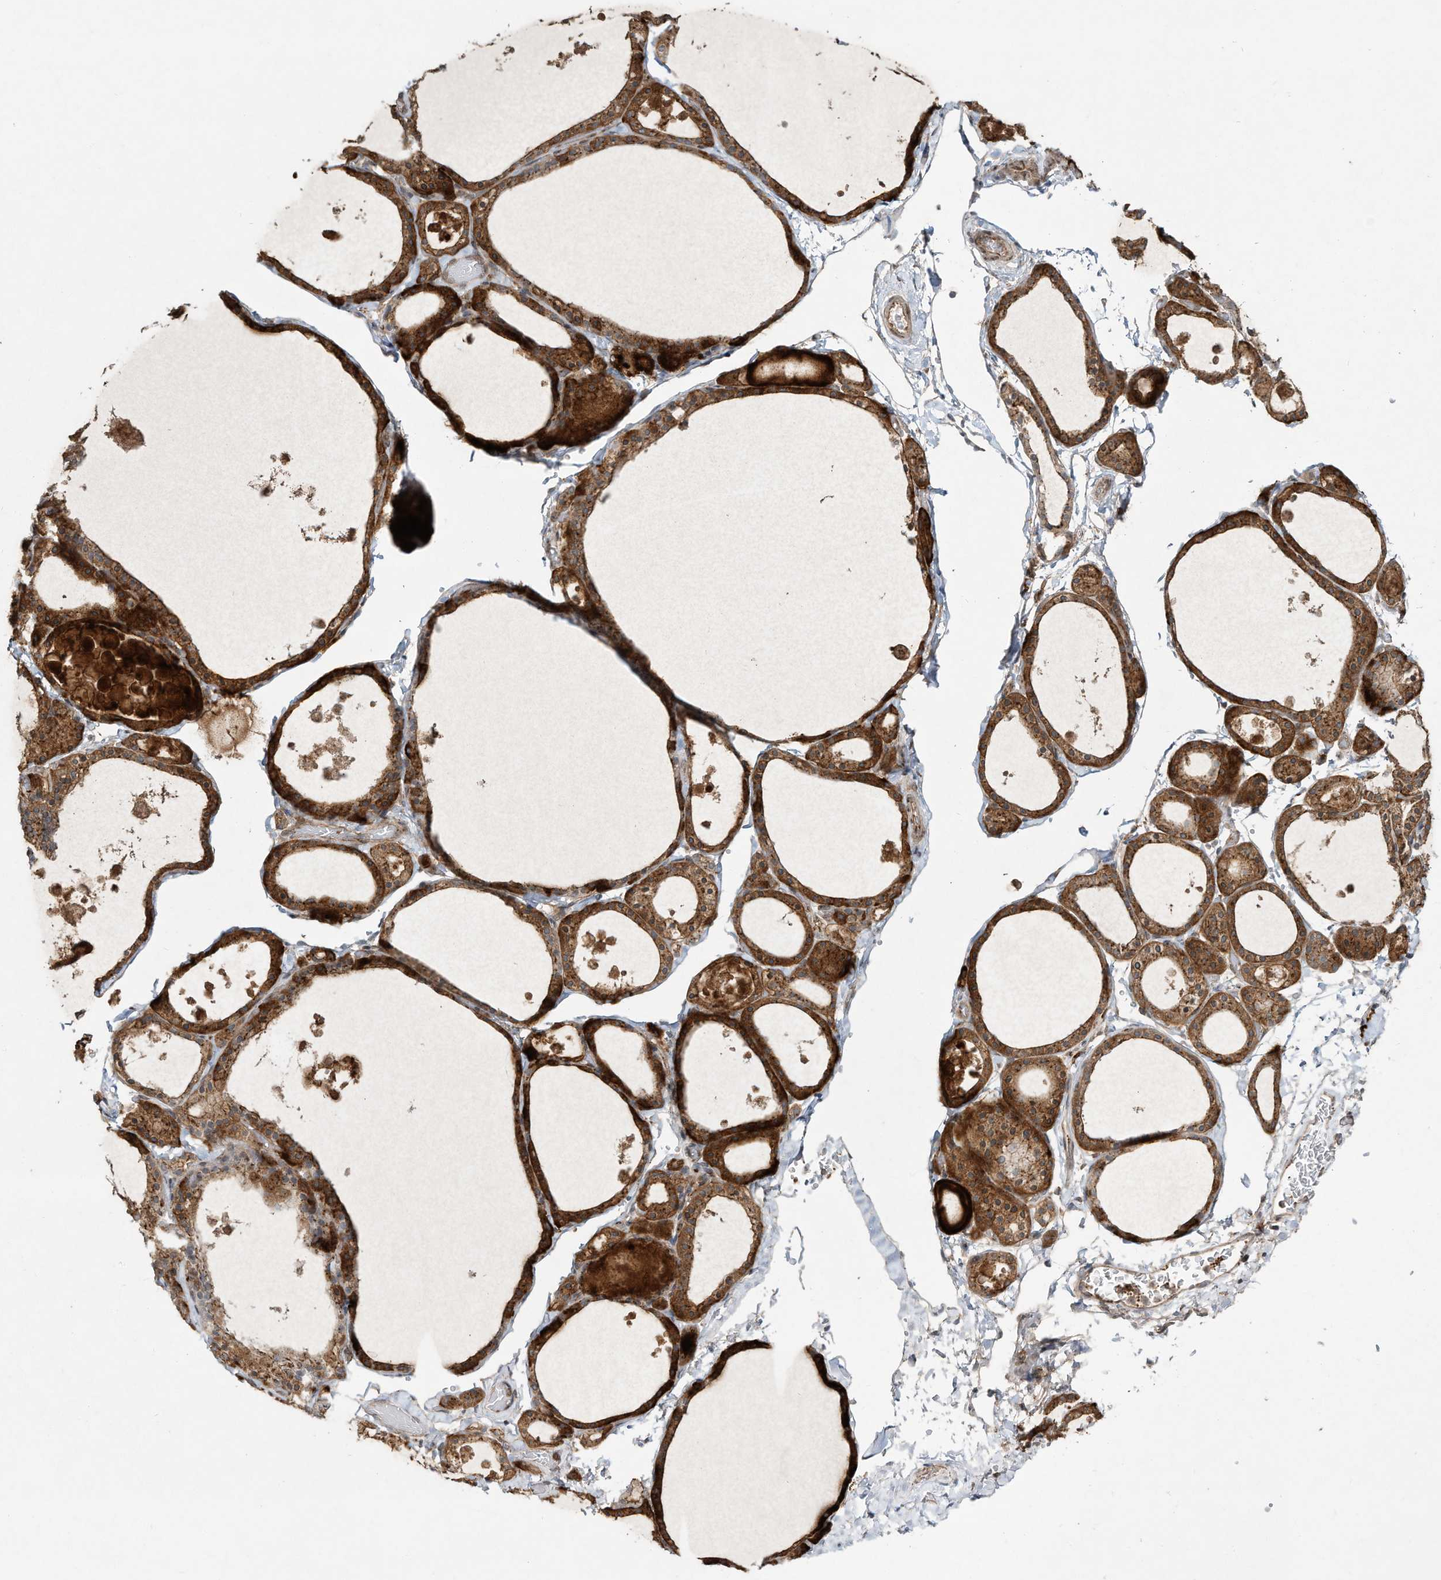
{"staining": {"intensity": "strong", "quantity": ">75%", "location": "cytoplasmic/membranous"}, "tissue": "thyroid gland", "cell_type": "Glandular cells", "image_type": "normal", "snomed": [{"axis": "morphology", "description": "Normal tissue, NOS"}, {"axis": "topography", "description": "Thyroid gland"}], "caption": "A brown stain labels strong cytoplasmic/membranous expression of a protein in glandular cells of benign thyroid gland. Ihc stains the protein of interest in brown and the nuclei are stained blue.", "gene": "CUX1", "patient": {"sex": "male", "age": 56}}